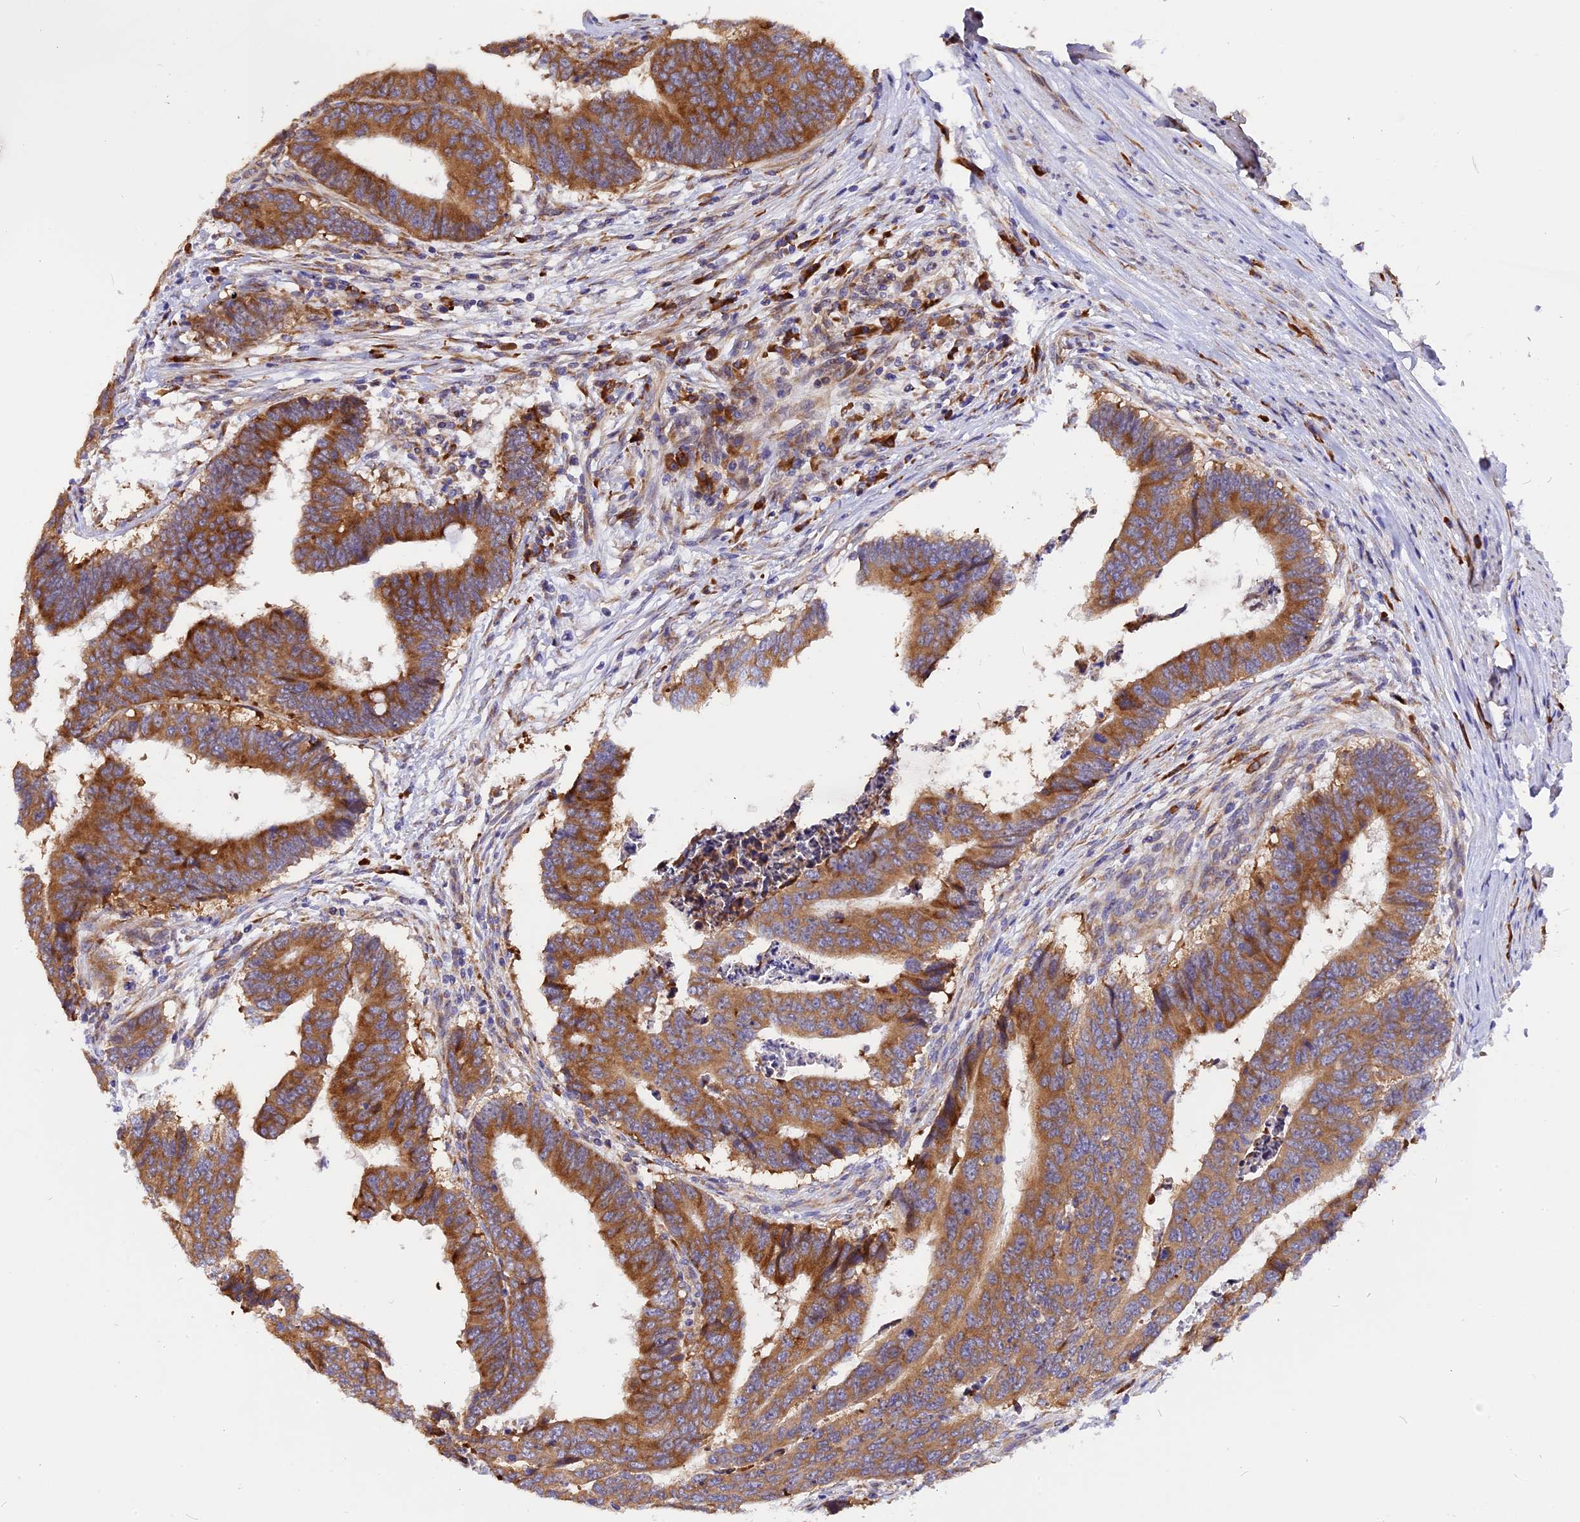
{"staining": {"intensity": "moderate", "quantity": ">75%", "location": "cytoplasmic/membranous"}, "tissue": "colorectal cancer", "cell_type": "Tumor cells", "image_type": "cancer", "snomed": [{"axis": "morphology", "description": "Adenocarcinoma, NOS"}, {"axis": "topography", "description": "Rectum"}], "caption": "The histopathology image exhibits a brown stain indicating the presence of a protein in the cytoplasmic/membranous of tumor cells in adenocarcinoma (colorectal).", "gene": "GNPTAB", "patient": {"sex": "male", "age": 84}}